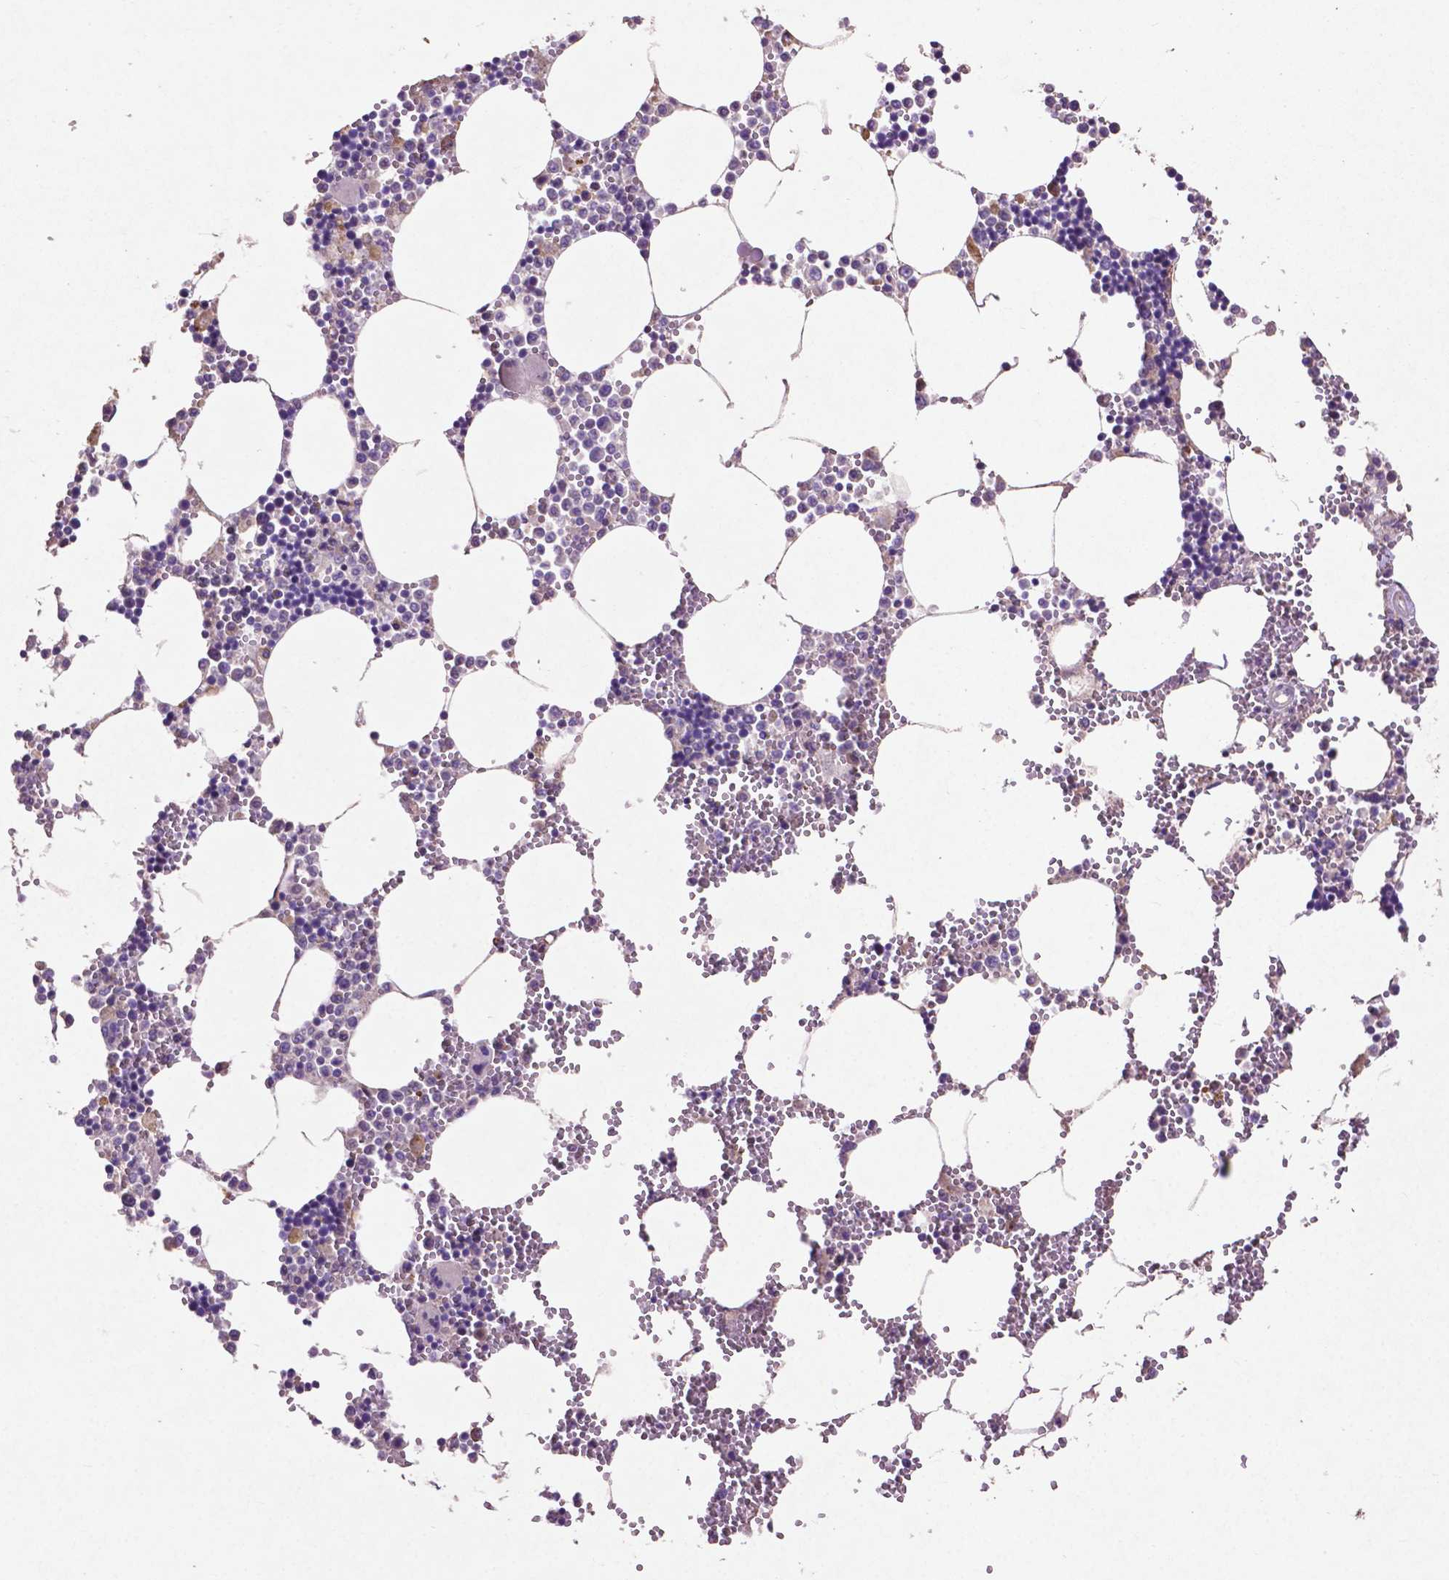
{"staining": {"intensity": "negative", "quantity": "none", "location": "none"}, "tissue": "bone marrow", "cell_type": "Hematopoietic cells", "image_type": "normal", "snomed": [{"axis": "morphology", "description": "Normal tissue, NOS"}, {"axis": "topography", "description": "Bone marrow"}], "caption": "Immunohistochemistry photomicrograph of unremarkable bone marrow stained for a protein (brown), which exhibits no staining in hematopoietic cells. (DAB IHC with hematoxylin counter stain).", "gene": "MBTPS1", "patient": {"sex": "male", "age": 54}}